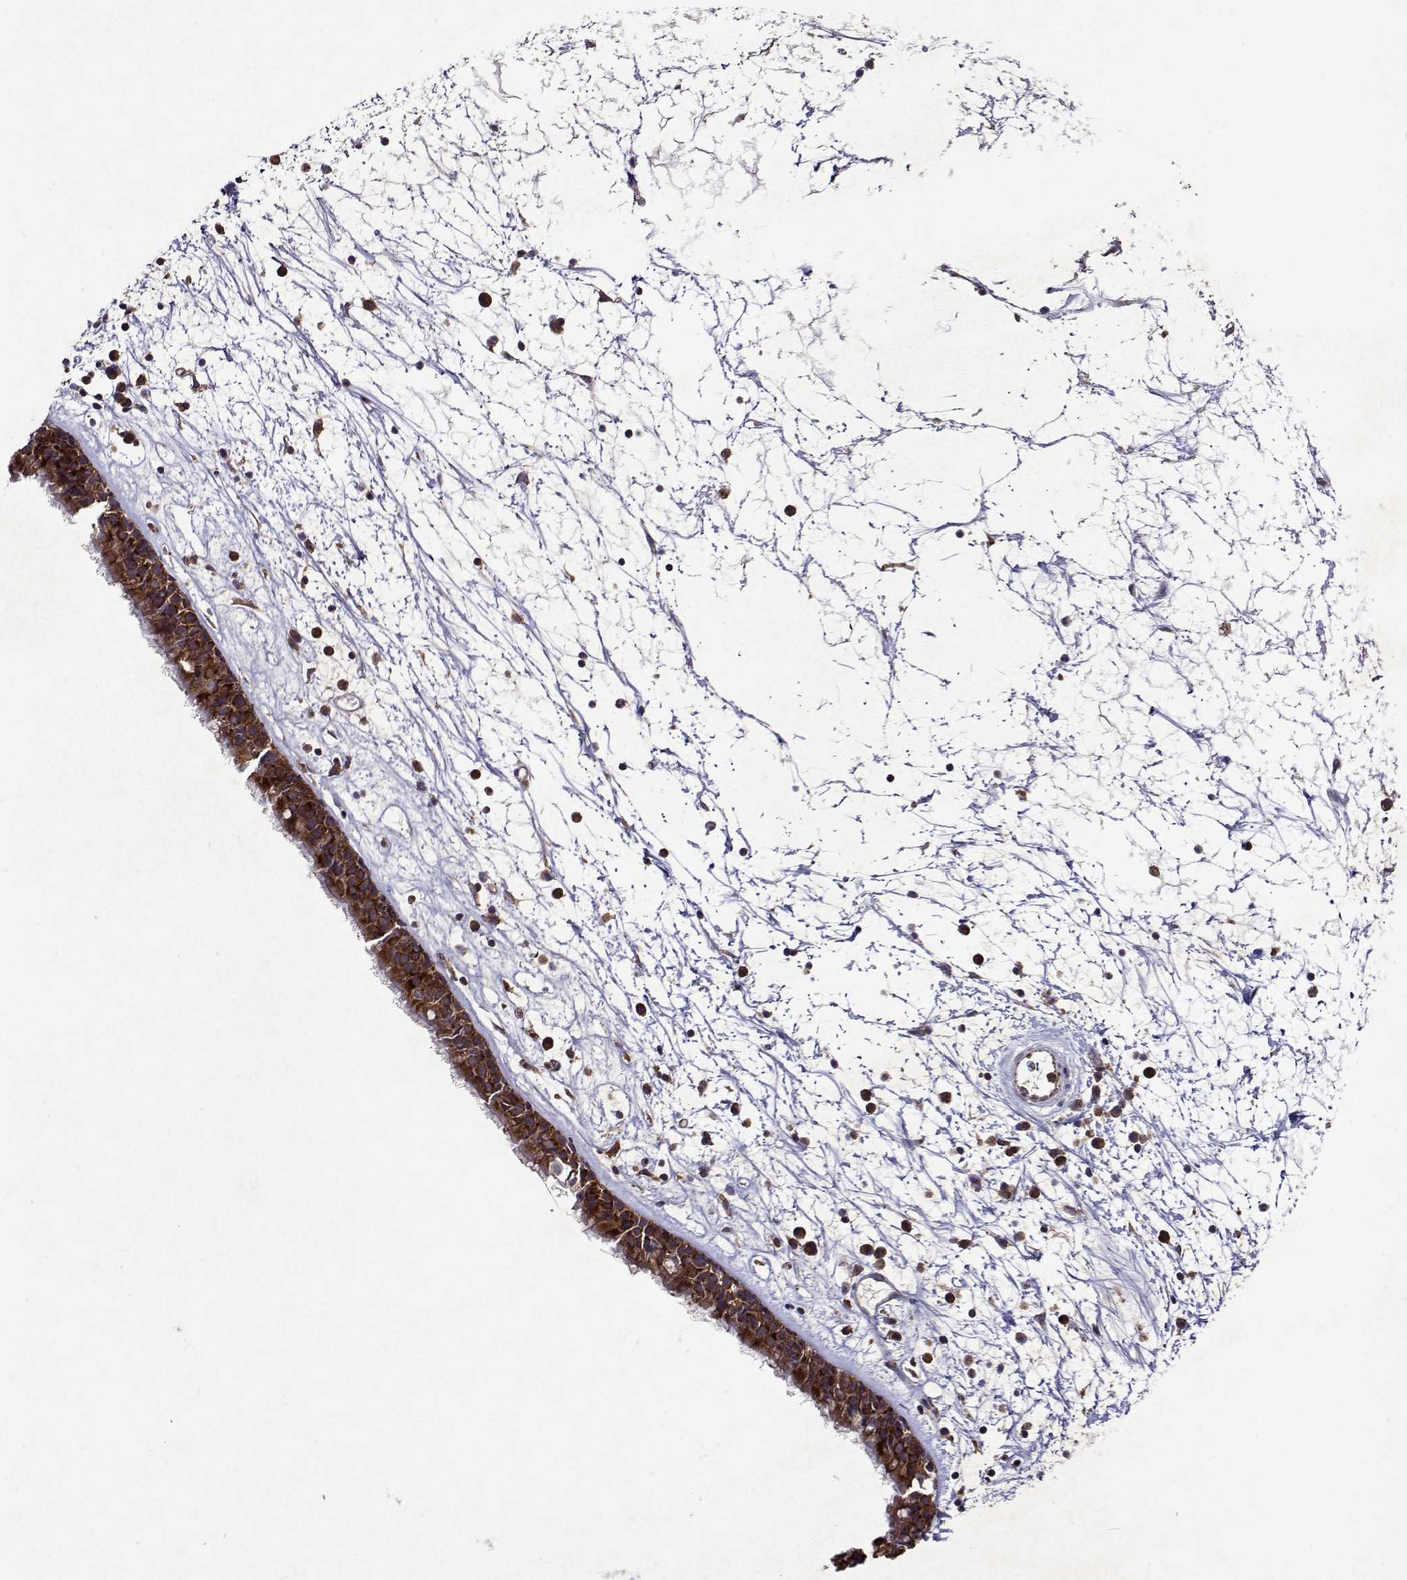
{"staining": {"intensity": "strong", "quantity": ">75%", "location": "cytoplasmic/membranous"}, "tissue": "nasopharynx", "cell_type": "Respiratory epithelial cells", "image_type": "normal", "snomed": [{"axis": "morphology", "description": "Normal tissue, NOS"}, {"axis": "topography", "description": "Nasopharynx"}], "caption": "Immunohistochemical staining of normal human nasopharynx reveals high levels of strong cytoplasmic/membranous staining in approximately >75% of respiratory epithelial cells. The staining was performed using DAB (3,3'-diaminobenzidine) to visualize the protein expression in brown, while the nuclei were stained in blue with hematoxylin (Magnification: 20x).", "gene": "TARBP2", "patient": {"sex": "male", "age": 24}}